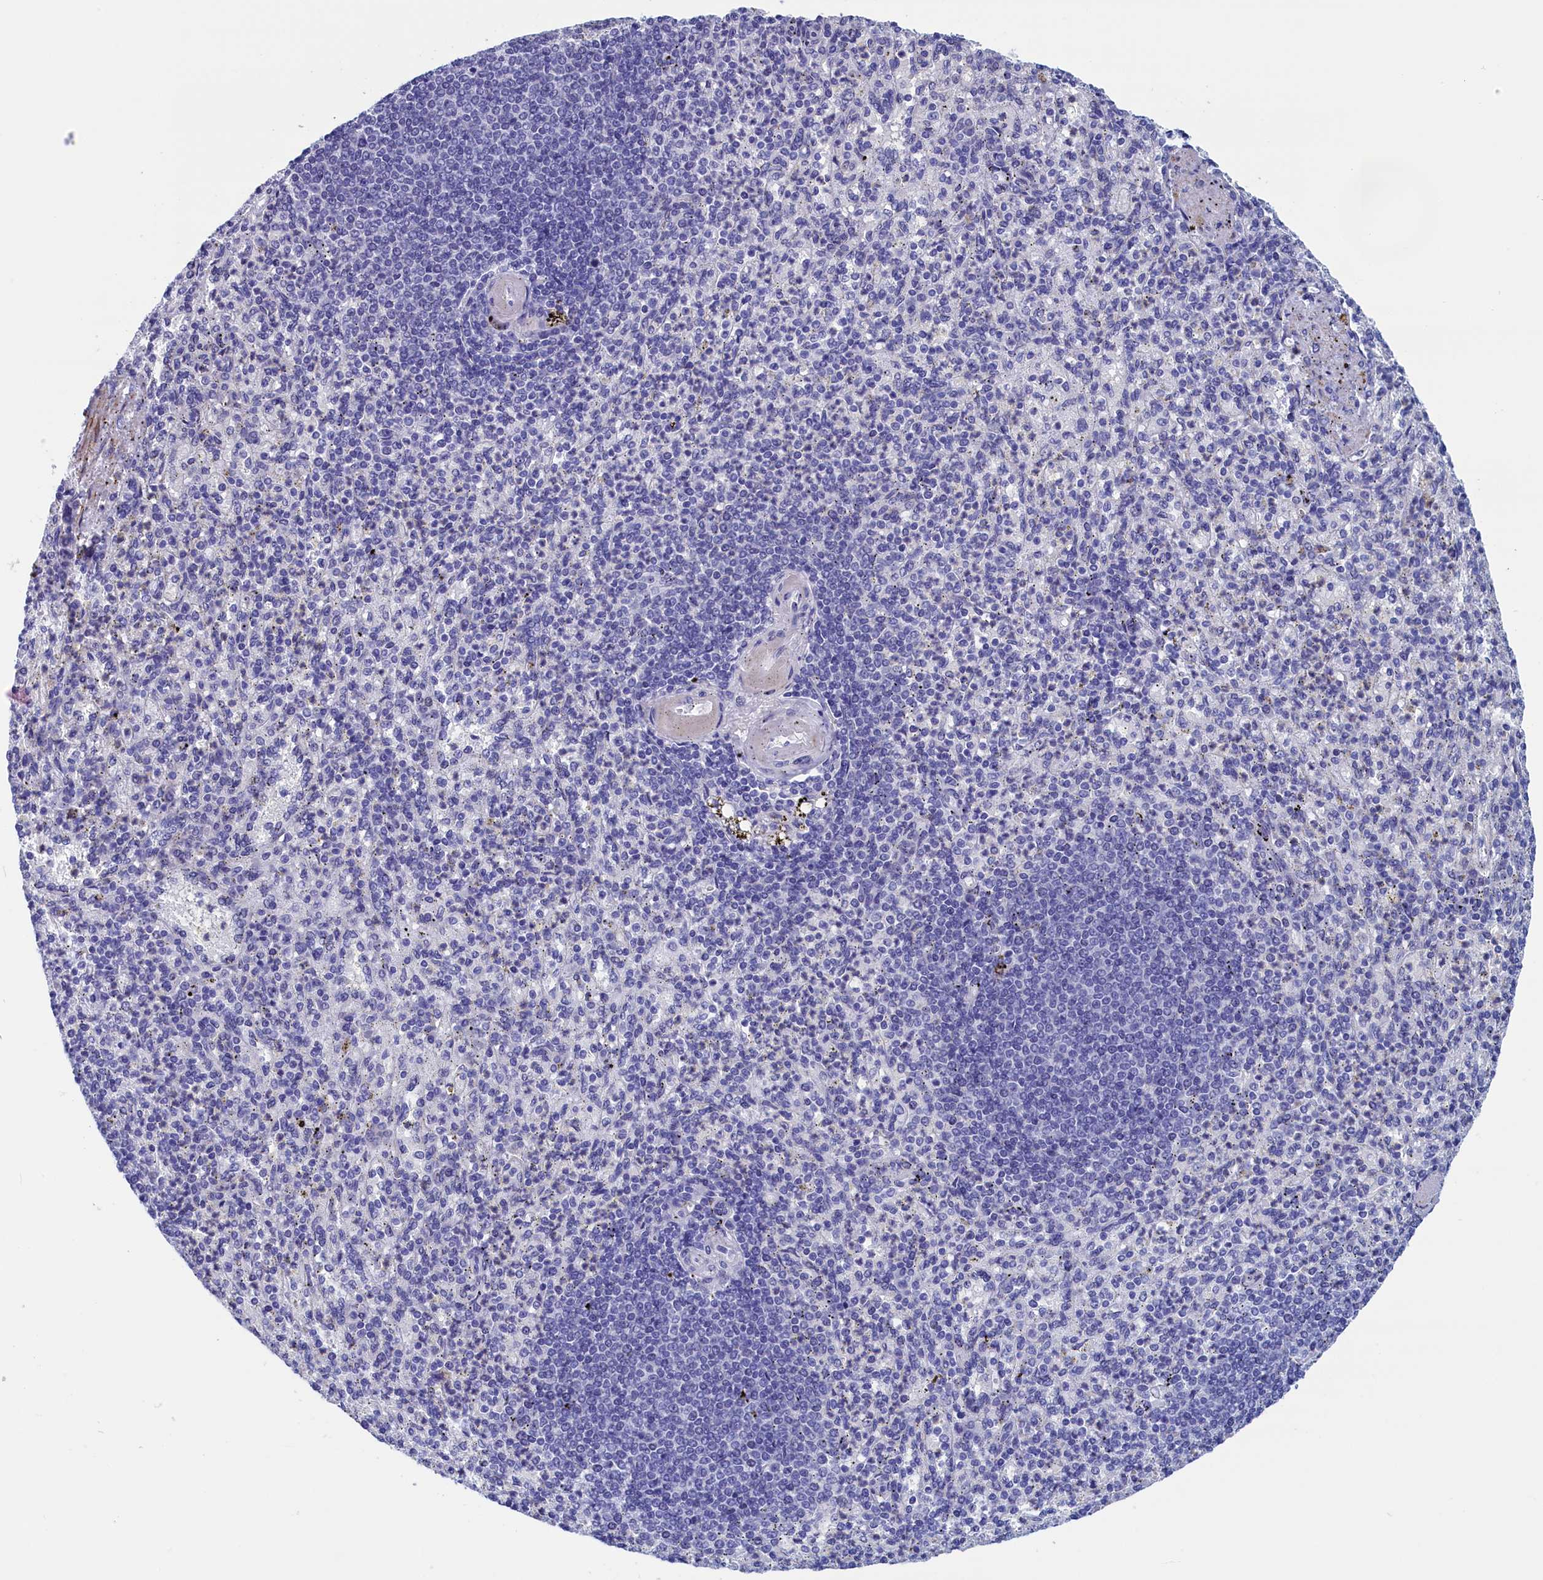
{"staining": {"intensity": "negative", "quantity": "none", "location": "none"}, "tissue": "spleen", "cell_type": "Cells in red pulp", "image_type": "normal", "snomed": [{"axis": "morphology", "description": "Normal tissue, NOS"}, {"axis": "topography", "description": "Spleen"}], "caption": "Immunohistochemistry (IHC) of normal human spleen demonstrates no expression in cells in red pulp. The staining is performed using DAB (3,3'-diaminobenzidine) brown chromogen with nuclei counter-stained in using hematoxylin.", "gene": "WDR83", "patient": {"sex": "female", "age": 74}}